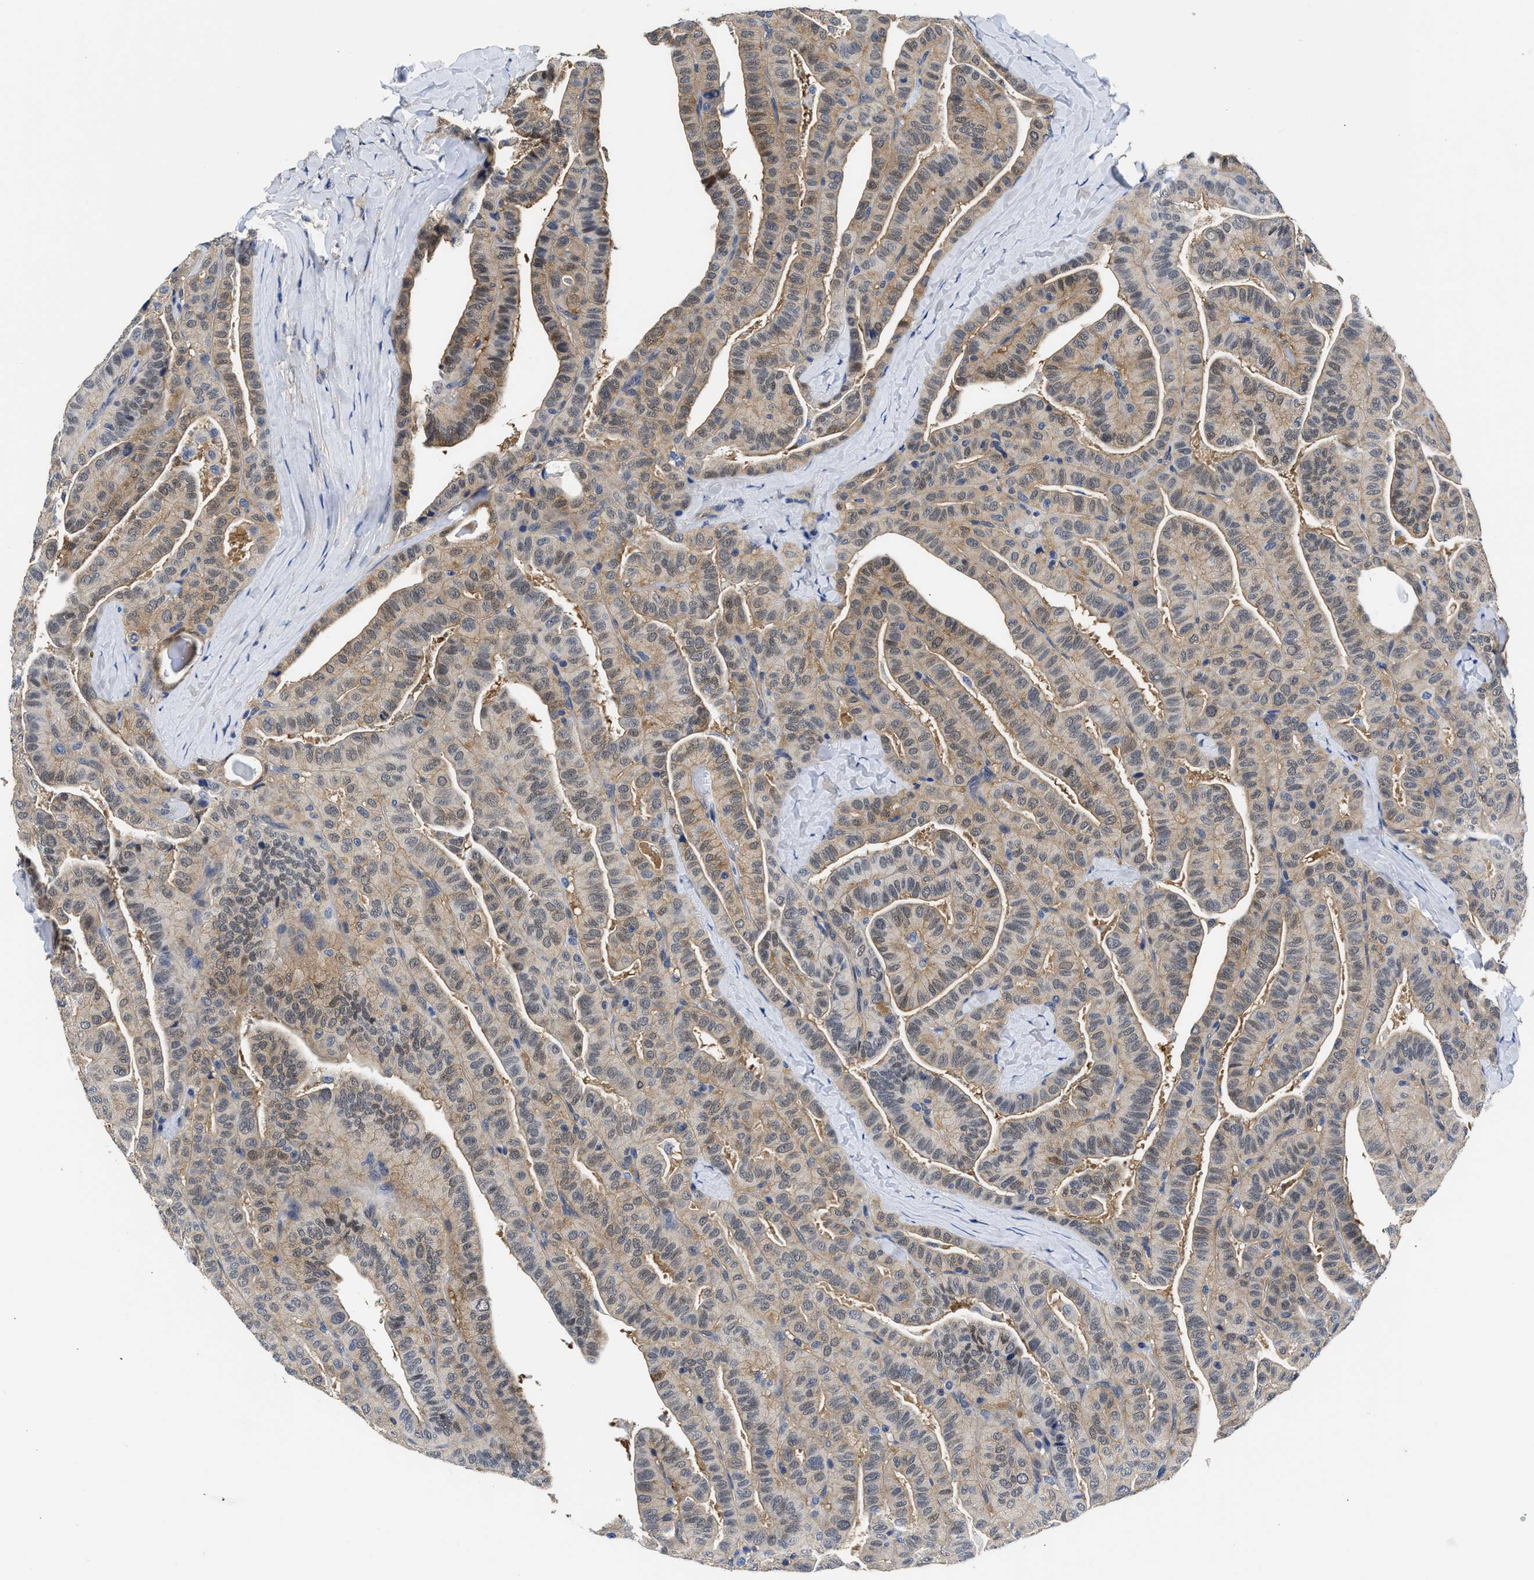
{"staining": {"intensity": "weak", "quantity": ">75%", "location": "cytoplasmic/membranous,nuclear"}, "tissue": "thyroid cancer", "cell_type": "Tumor cells", "image_type": "cancer", "snomed": [{"axis": "morphology", "description": "Papillary adenocarcinoma, NOS"}, {"axis": "topography", "description": "Thyroid gland"}], "caption": "Weak cytoplasmic/membranous and nuclear protein positivity is identified in approximately >75% of tumor cells in thyroid cancer.", "gene": "XPO5", "patient": {"sex": "male", "age": 77}}